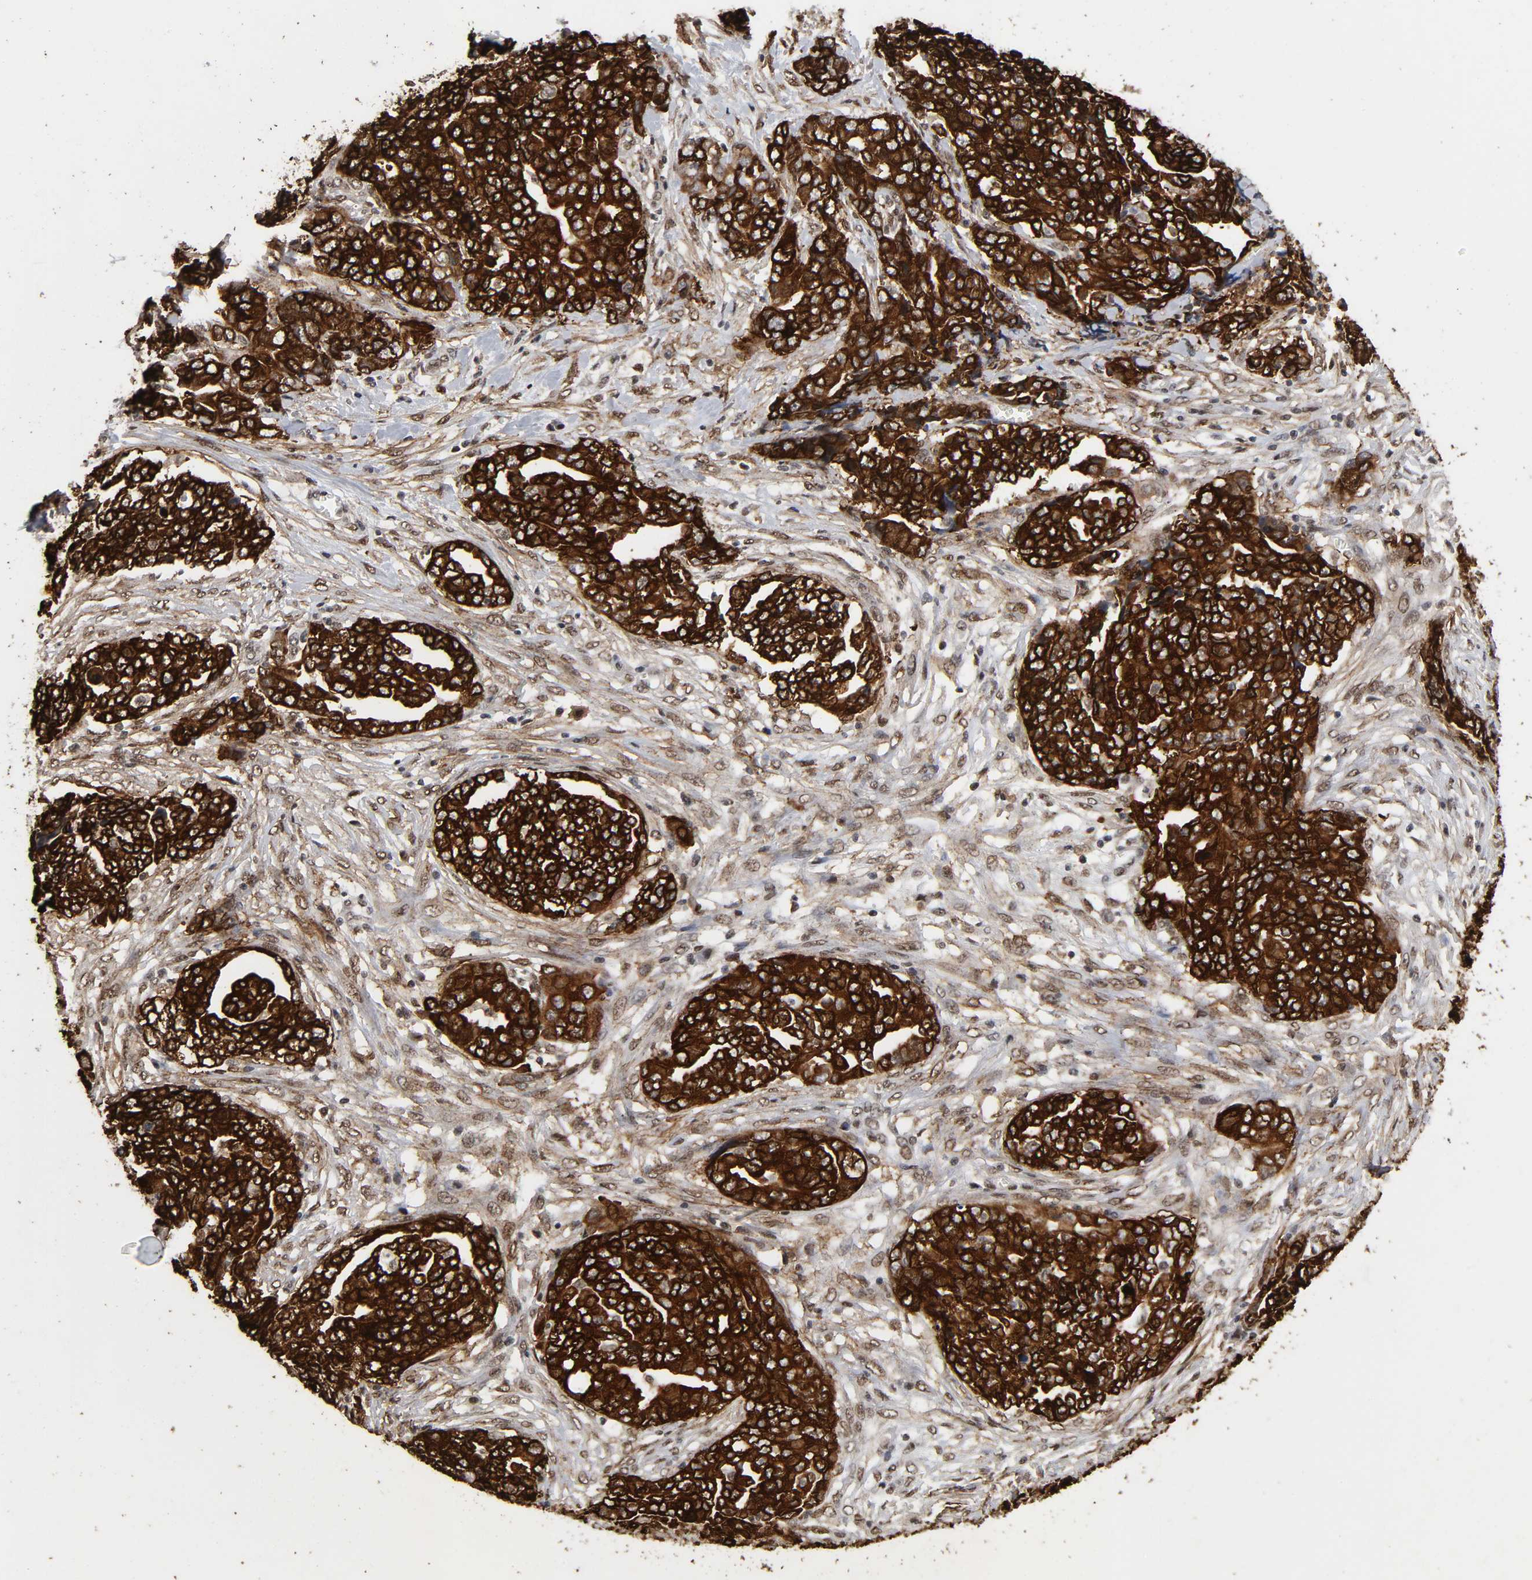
{"staining": {"intensity": "strong", "quantity": ">75%", "location": "cytoplasmic/membranous"}, "tissue": "ovarian cancer", "cell_type": "Tumor cells", "image_type": "cancer", "snomed": [{"axis": "morphology", "description": "Normal tissue, NOS"}, {"axis": "morphology", "description": "Cystadenocarcinoma, serous, NOS"}, {"axis": "topography", "description": "Fallopian tube"}, {"axis": "topography", "description": "Ovary"}], "caption": "This is an image of immunohistochemistry staining of serous cystadenocarcinoma (ovarian), which shows strong staining in the cytoplasmic/membranous of tumor cells.", "gene": "AHNAK2", "patient": {"sex": "female", "age": 56}}